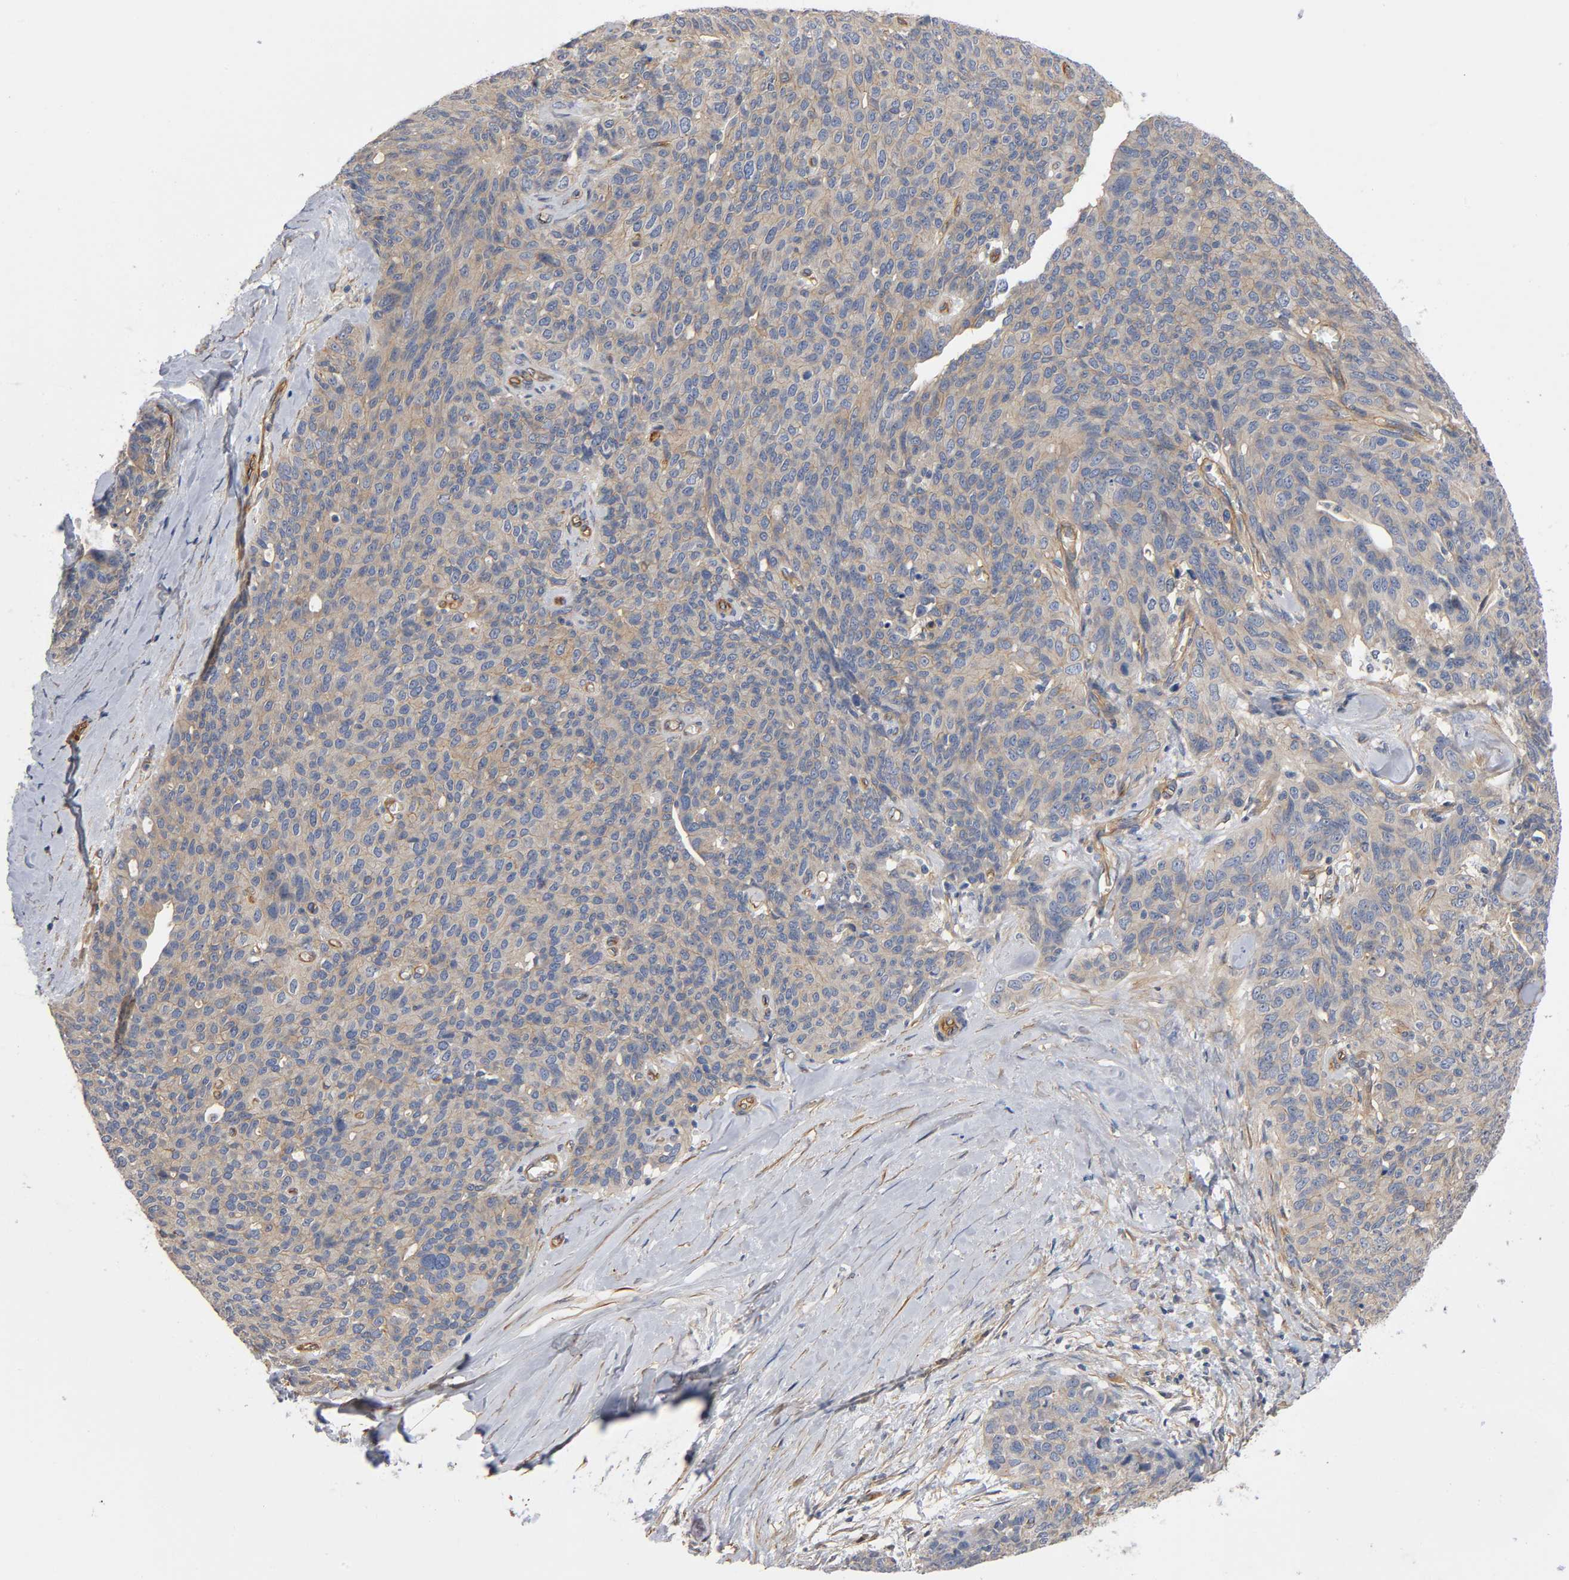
{"staining": {"intensity": "weak", "quantity": ">75%", "location": "cytoplasmic/membranous"}, "tissue": "ovarian cancer", "cell_type": "Tumor cells", "image_type": "cancer", "snomed": [{"axis": "morphology", "description": "Carcinoma, endometroid"}, {"axis": "topography", "description": "Ovary"}], "caption": "The image exhibits staining of ovarian cancer (endometroid carcinoma), revealing weak cytoplasmic/membranous protein staining (brown color) within tumor cells. The protein of interest is stained brown, and the nuclei are stained in blue (DAB (3,3'-diaminobenzidine) IHC with brightfield microscopy, high magnification).", "gene": "MARS1", "patient": {"sex": "female", "age": 60}}